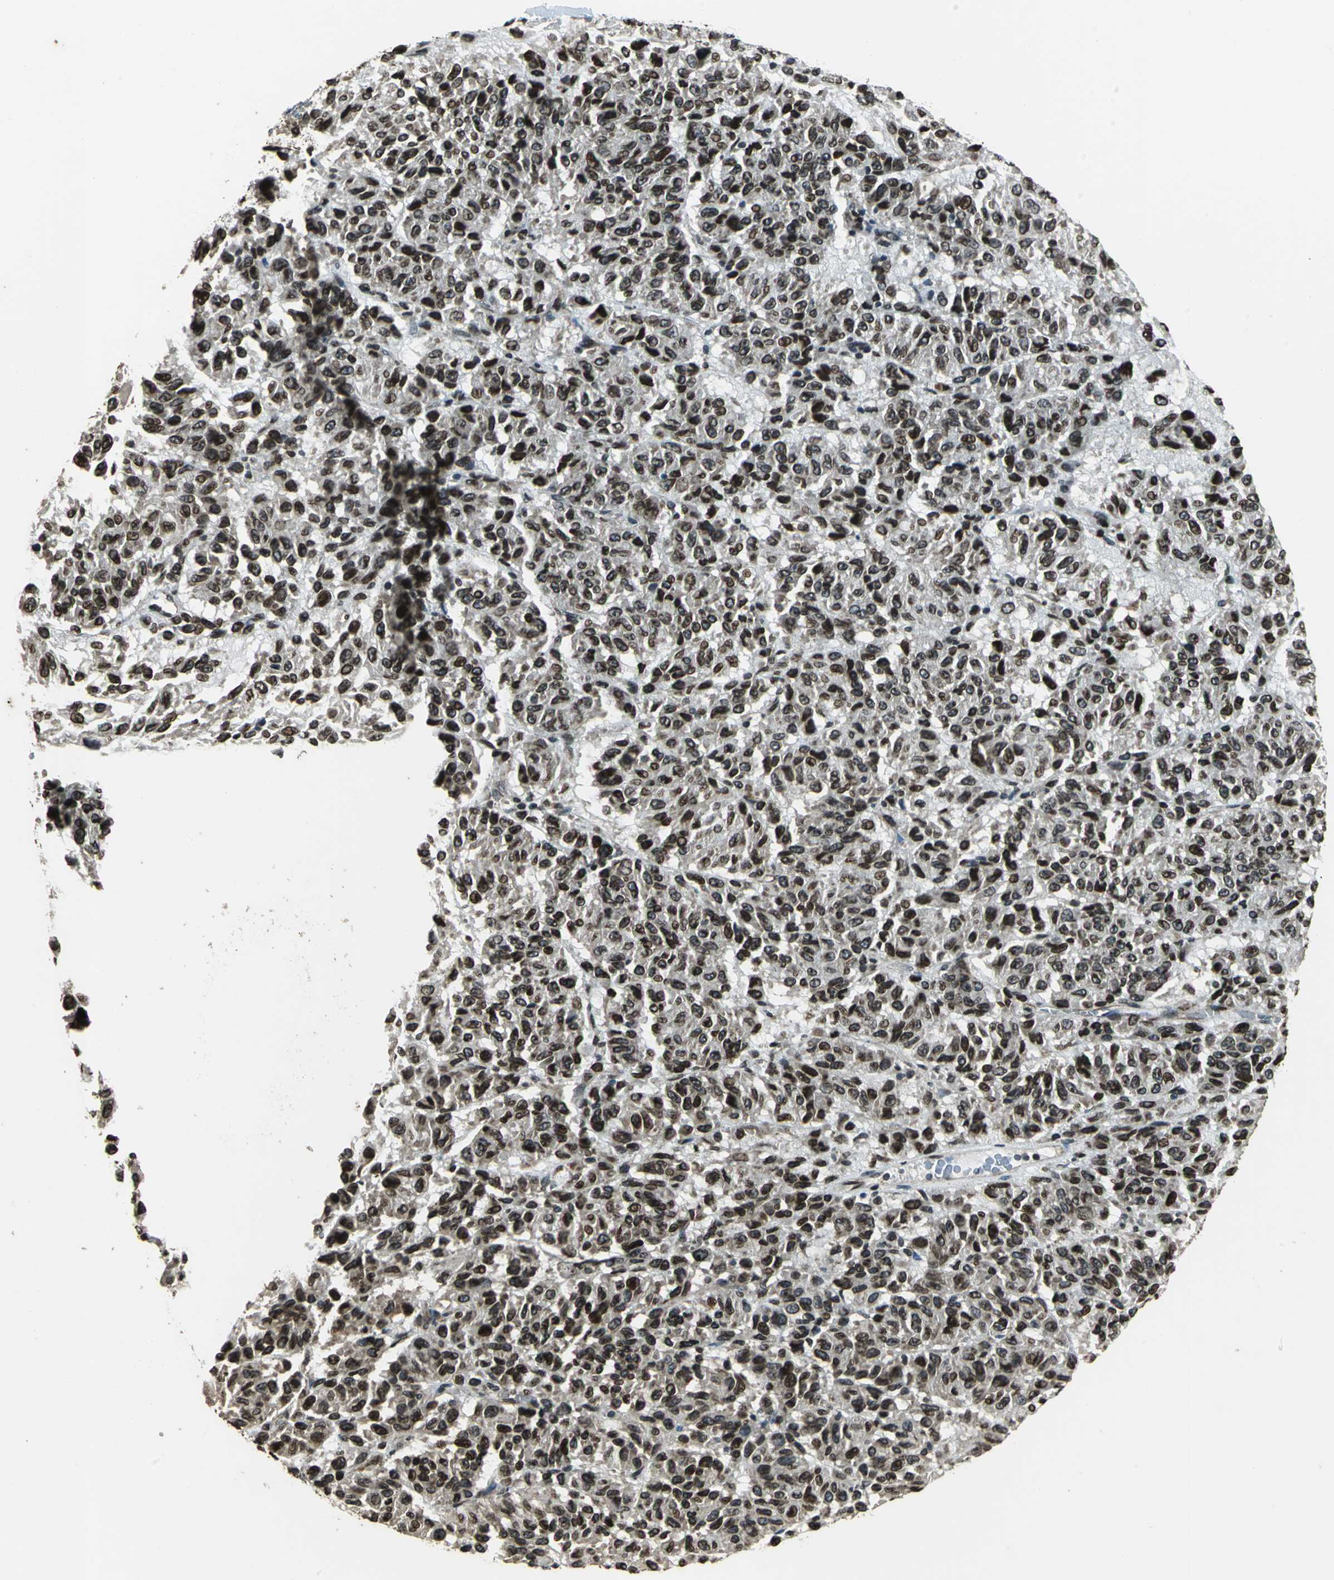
{"staining": {"intensity": "strong", "quantity": ">75%", "location": "cytoplasmic/membranous,nuclear"}, "tissue": "melanoma", "cell_type": "Tumor cells", "image_type": "cancer", "snomed": [{"axis": "morphology", "description": "Malignant melanoma, Metastatic site"}, {"axis": "topography", "description": "Lung"}], "caption": "DAB immunohistochemical staining of human melanoma exhibits strong cytoplasmic/membranous and nuclear protein positivity in about >75% of tumor cells.", "gene": "BRIP1", "patient": {"sex": "male", "age": 64}}